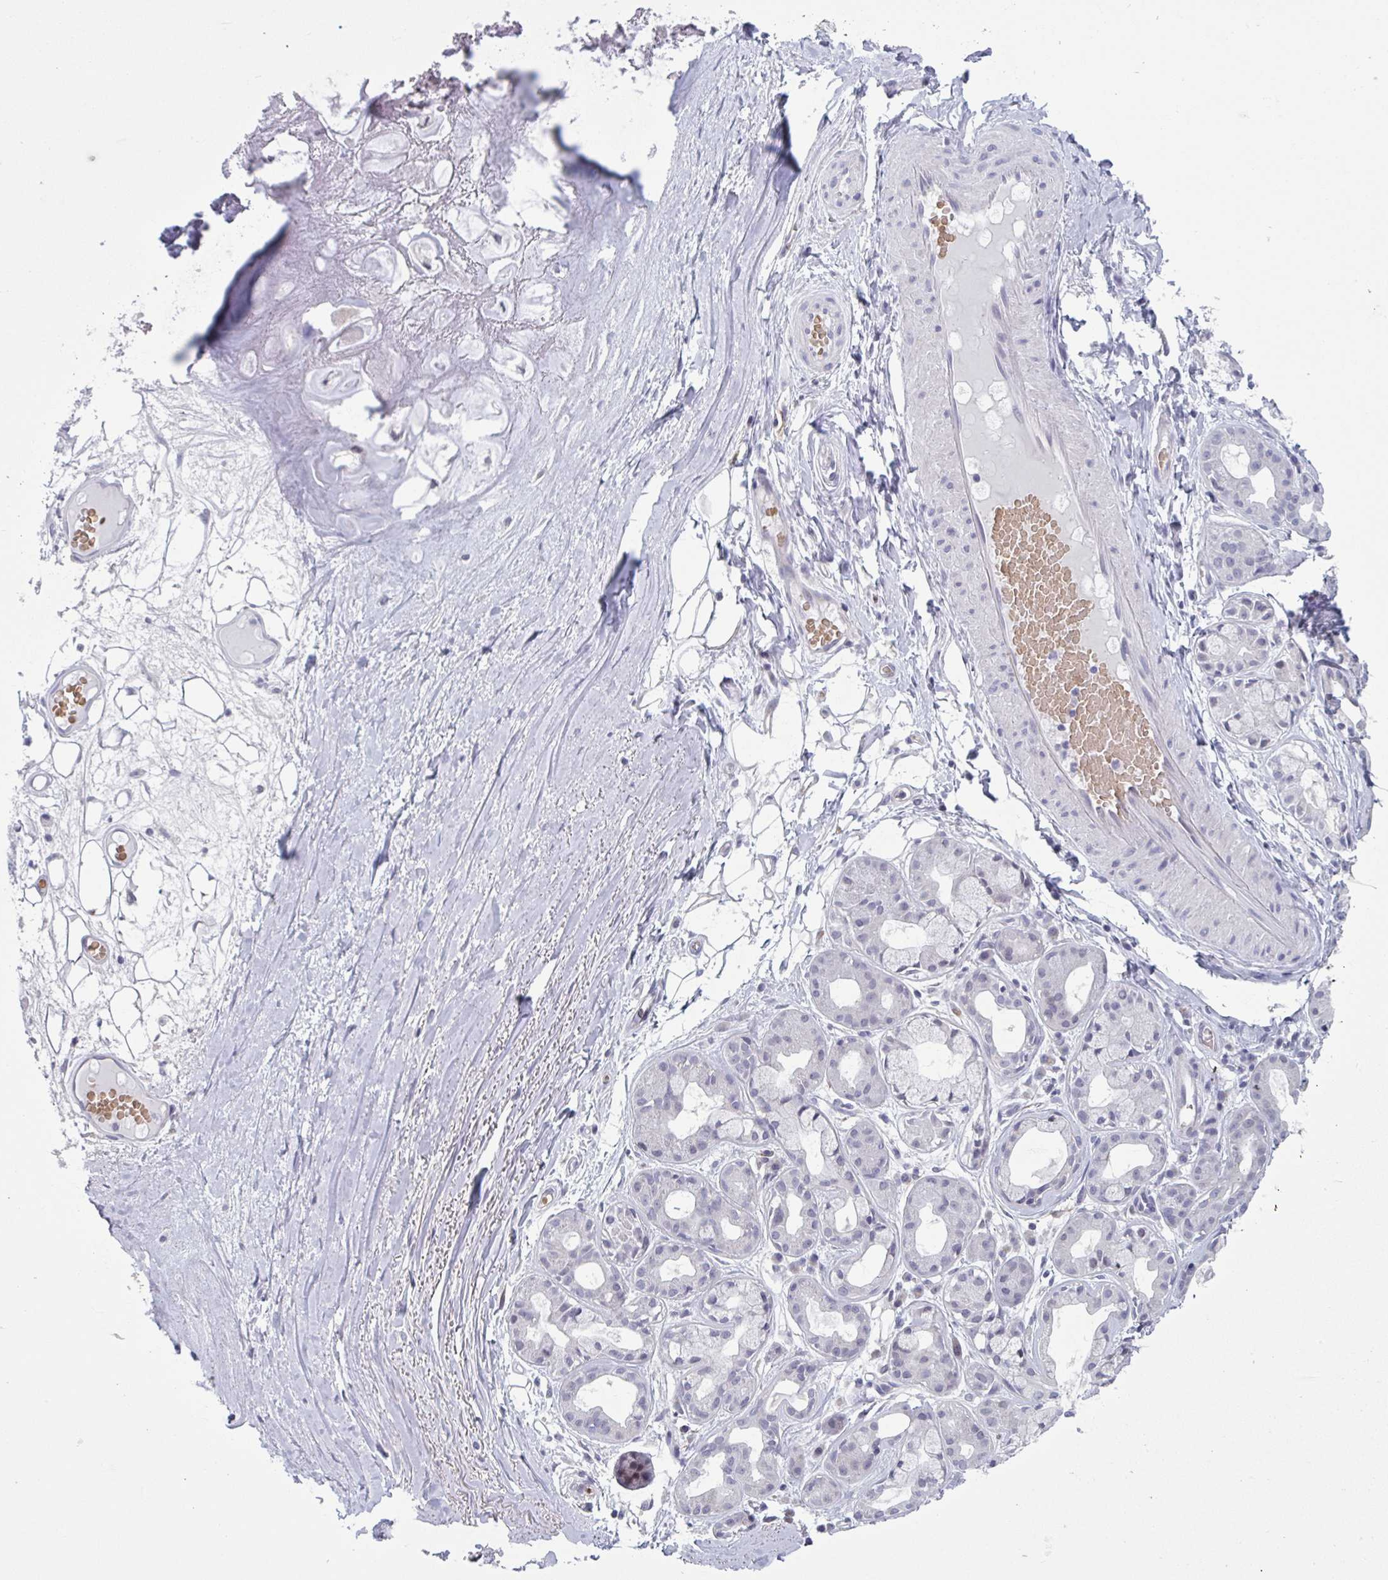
{"staining": {"intensity": "negative", "quantity": "none", "location": "none"}, "tissue": "adipose tissue", "cell_type": "Adipocytes", "image_type": "normal", "snomed": [{"axis": "morphology", "description": "Normal tissue, NOS"}, {"axis": "topography", "description": "Lymph node"}, {"axis": "topography", "description": "Cartilage tissue"}, {"axis": "topography", "description": "Nasopharynx"}], "caption": "The immunohistochemistry (IHC) image has no significant positivity in adipocytes of adipose tissue.", "gene": "HSD11B2", "patient": {"sex": "male", "age": 63}}